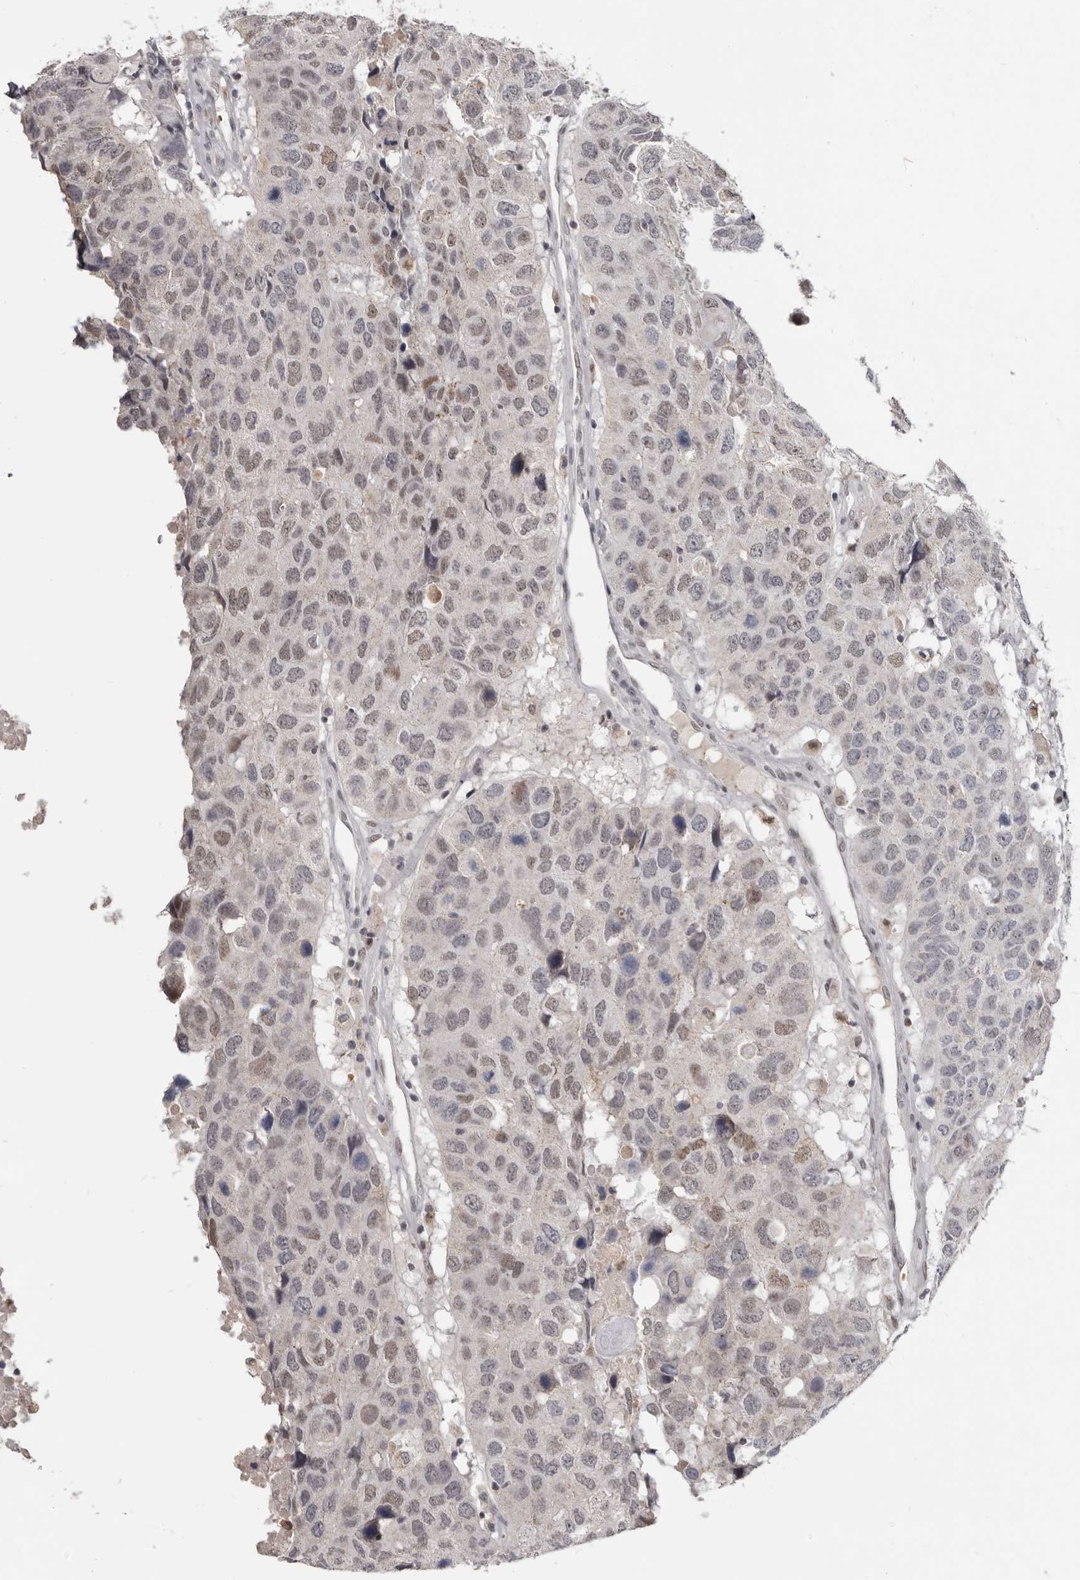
{"staining": {"intensity": "weak", "quantity": "25%-75%", "location": "nuclear"}, "tissue": "head and neck cancer", "cell_type": "Tumor cells", "image_type": "cancer", "snomed": [{"axis": "morphology", "description": "Squamous cell carcinoma, NOS"}, {"axis": "topography", "description": "Head-Neck"}], "caption": "Brown immunohistochemical staining in human squamous cell carcinoma (head and neck) demonstrates weak nuclear positivity in approximately 25%-75% of tumor cells.", "gene": "CGN", "patient": {"sex": "male", "age": 66}}